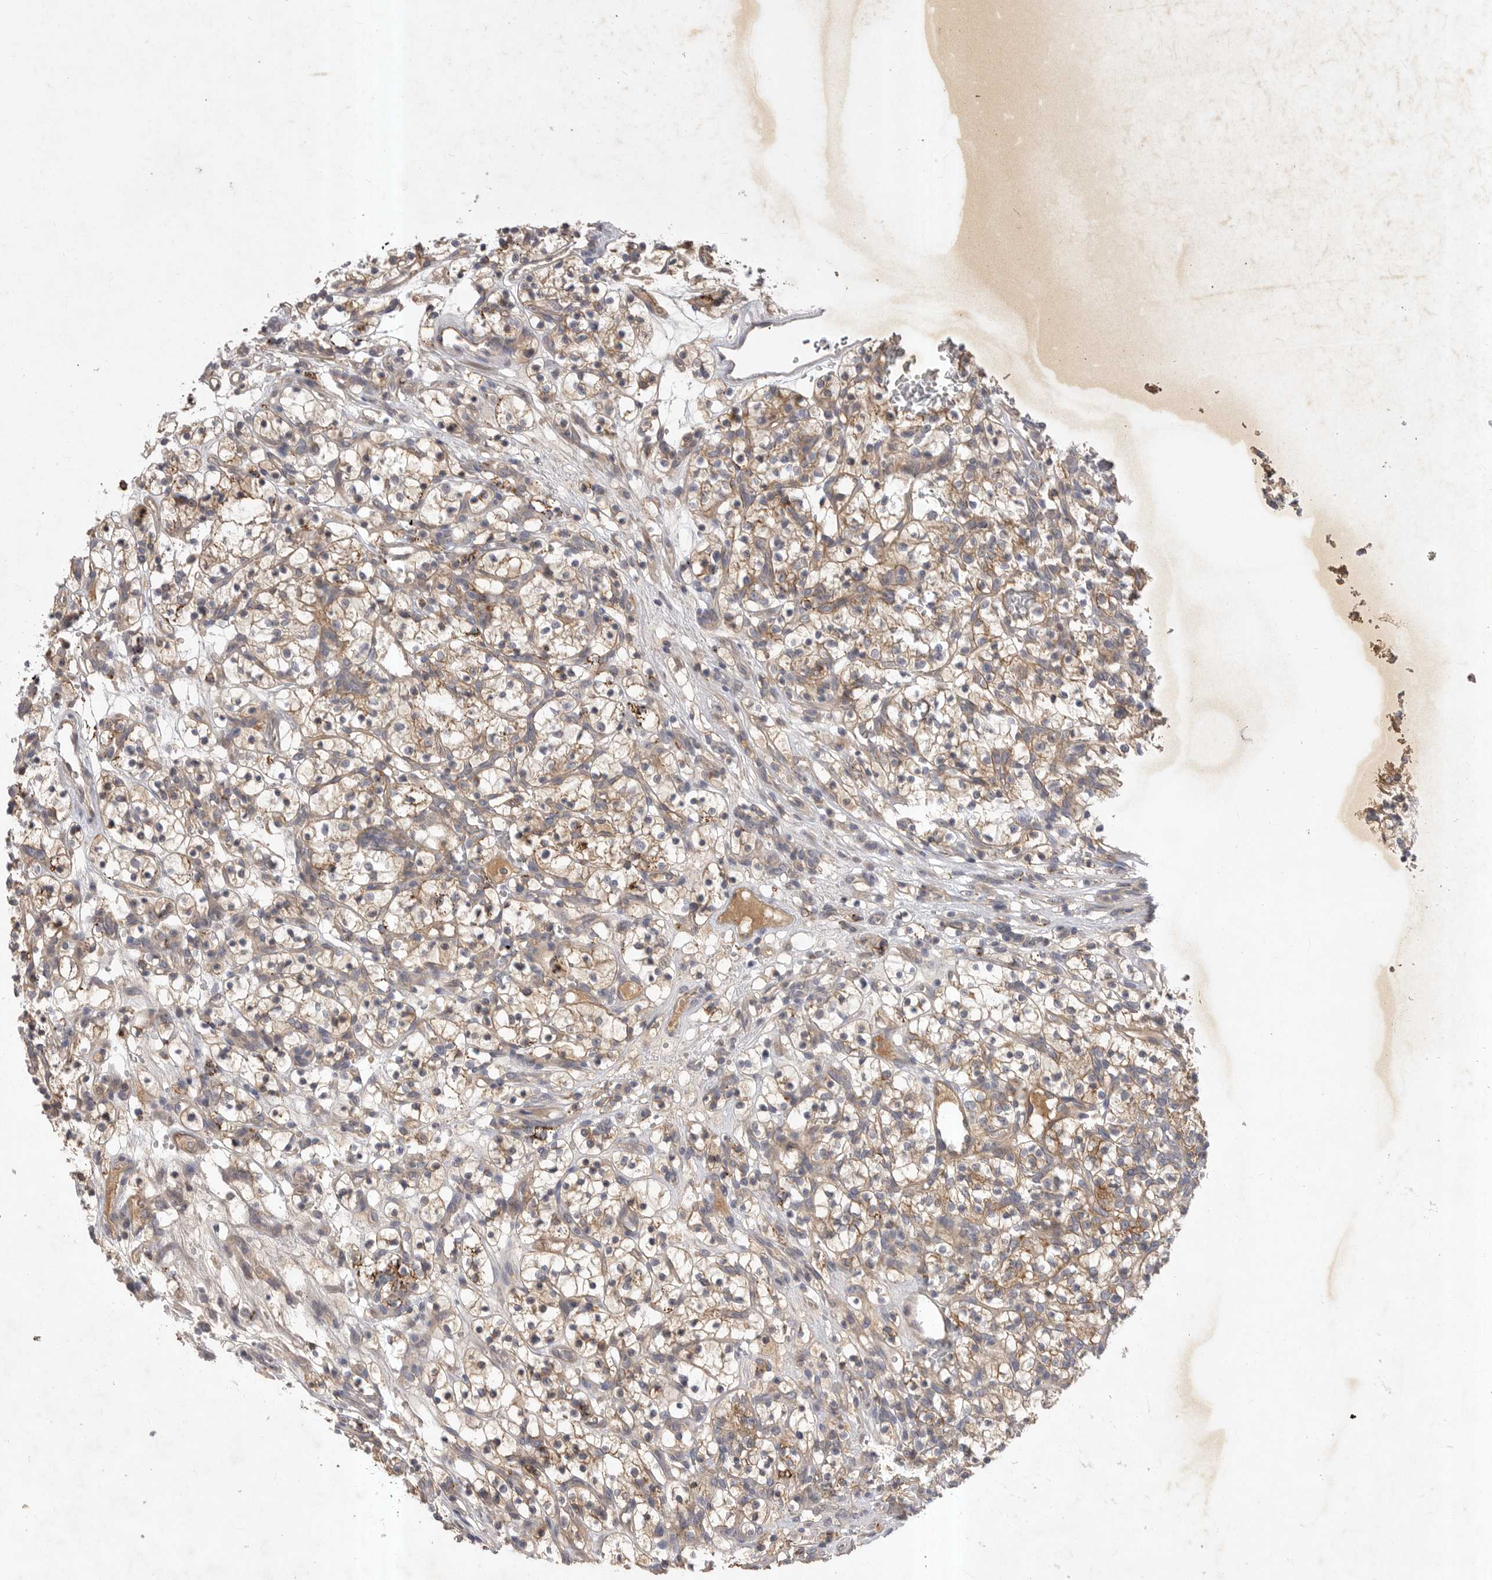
{"staining": {"intensity": "moderate", "quantity": "25%-75%", "location": "cytoplasmic/membranous"}, "tissue": "renal cancer", "cell_type": "Tumor cells", "image_type": "cancer", "snomed": [{"axis": "morphology", "description": "Adenocarcinoma, NOS"}, {"axis": "topography", "description": "Kidney"}], "caption": "Immunohistochemistry image of neoplastic tissue: renal cancer (adenocarcinoma) stained using immunohistochemistry displays medium levels of moderate protein expression localized specifically in the cytoplasmic/membranous of tumor cells, appearing as a cytoplasmic/membranous brown color.", "gene": "DHDDS", "patient": {"sex": "female", "age": 57}}